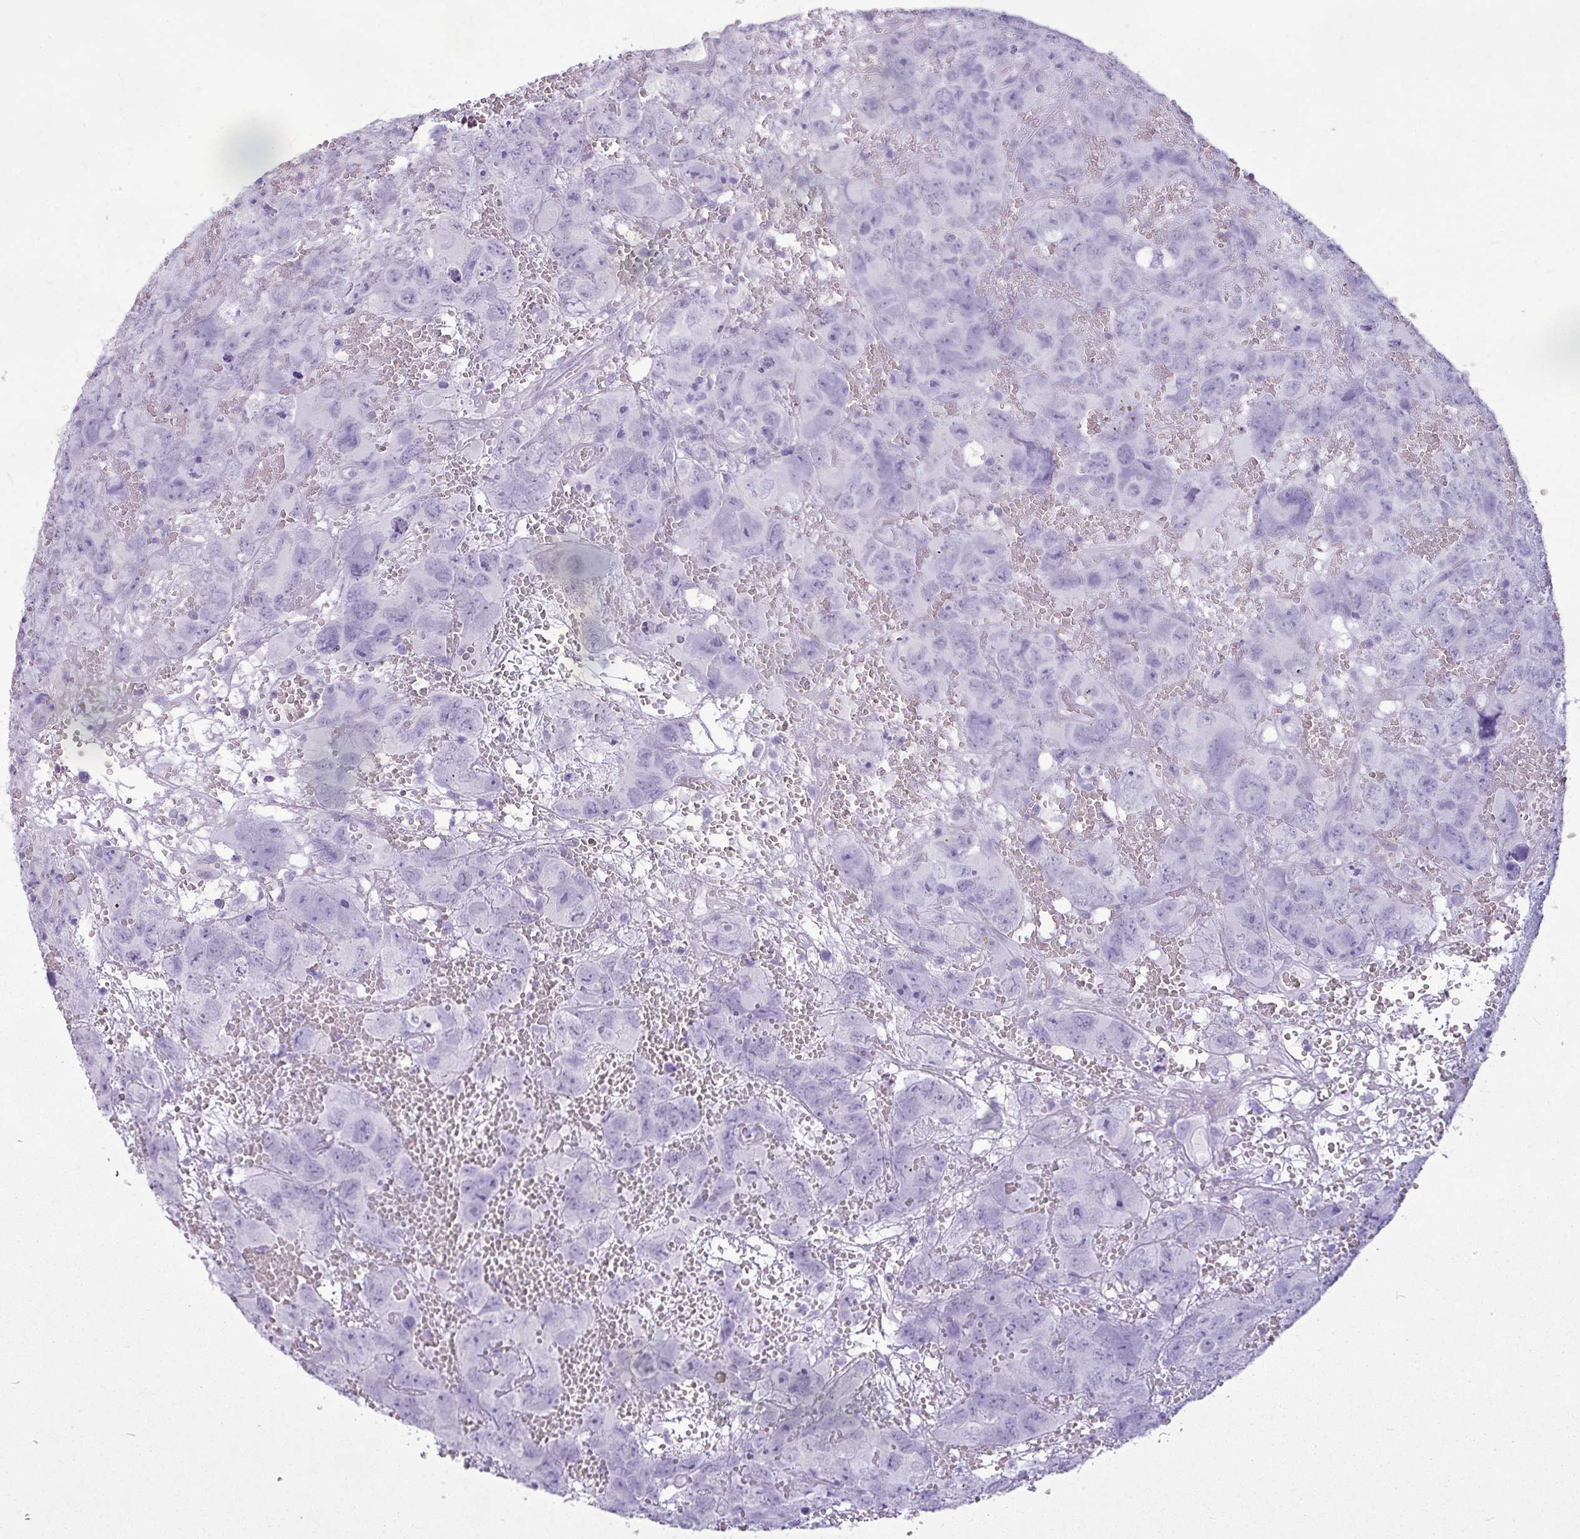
{"staining": {"intensity": "negative", "quantity": "none", "location": "none"}, "tissue": "testis cancer", "cell_type": "Tumor cells", "image_type": "cancer", "snomed": [{"axis": "morphology", "description": "Carcinoma, Embryonal, NOS"}, {"axis": "topography", "description": "Testis"}], "caption": "High magnification brightfield microscopy of embryonal carcinoma (testis) stained with DAB (3,3'-diaminobenzidine) (brown) and counterstained with hematoxylin (blue): tumor cells show no significant staining.", "gene": "AMY1B", "patient": {"sex": "male", "age": 45}}